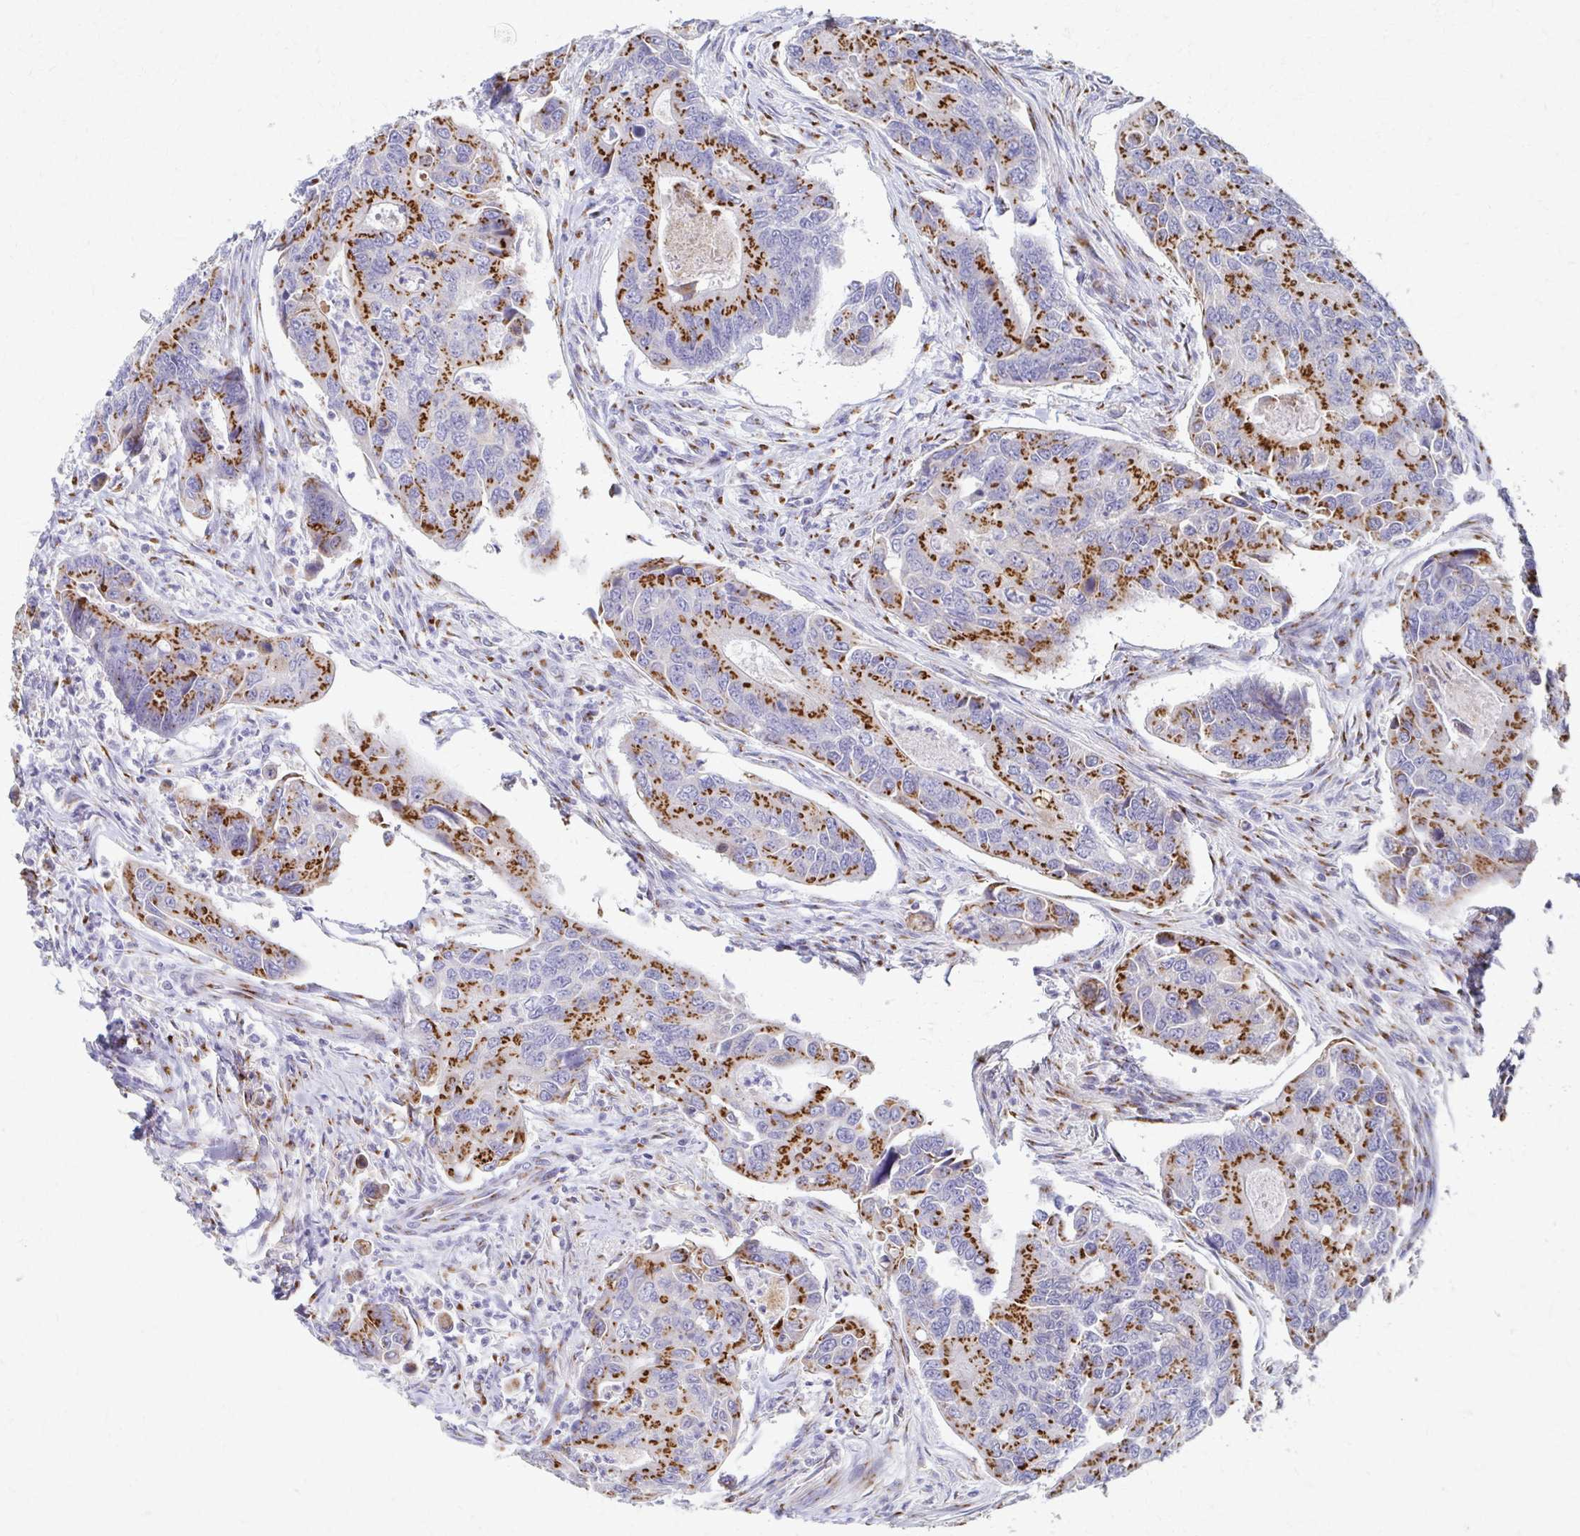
{"staining": {"intensity": "strong", "quantity": ">75%", "location": "cytoplasmic/membranous"}, "tissue": "colorectal cancer", "cell_type": "Tumor cells", "image_type": "cancer", "snomed": [{"axis": "morphology", "description": "Adenocarcinoma, NOS"}, {"axis": "topography", "description": "Colon"}], "caption": "Human colorectal cancer (adenocarcinoma) stained with a protein marker shows strong staining in tumor cells.", "gene": "TM9SF1", "patient": {"sex": "female", "age": 67}}